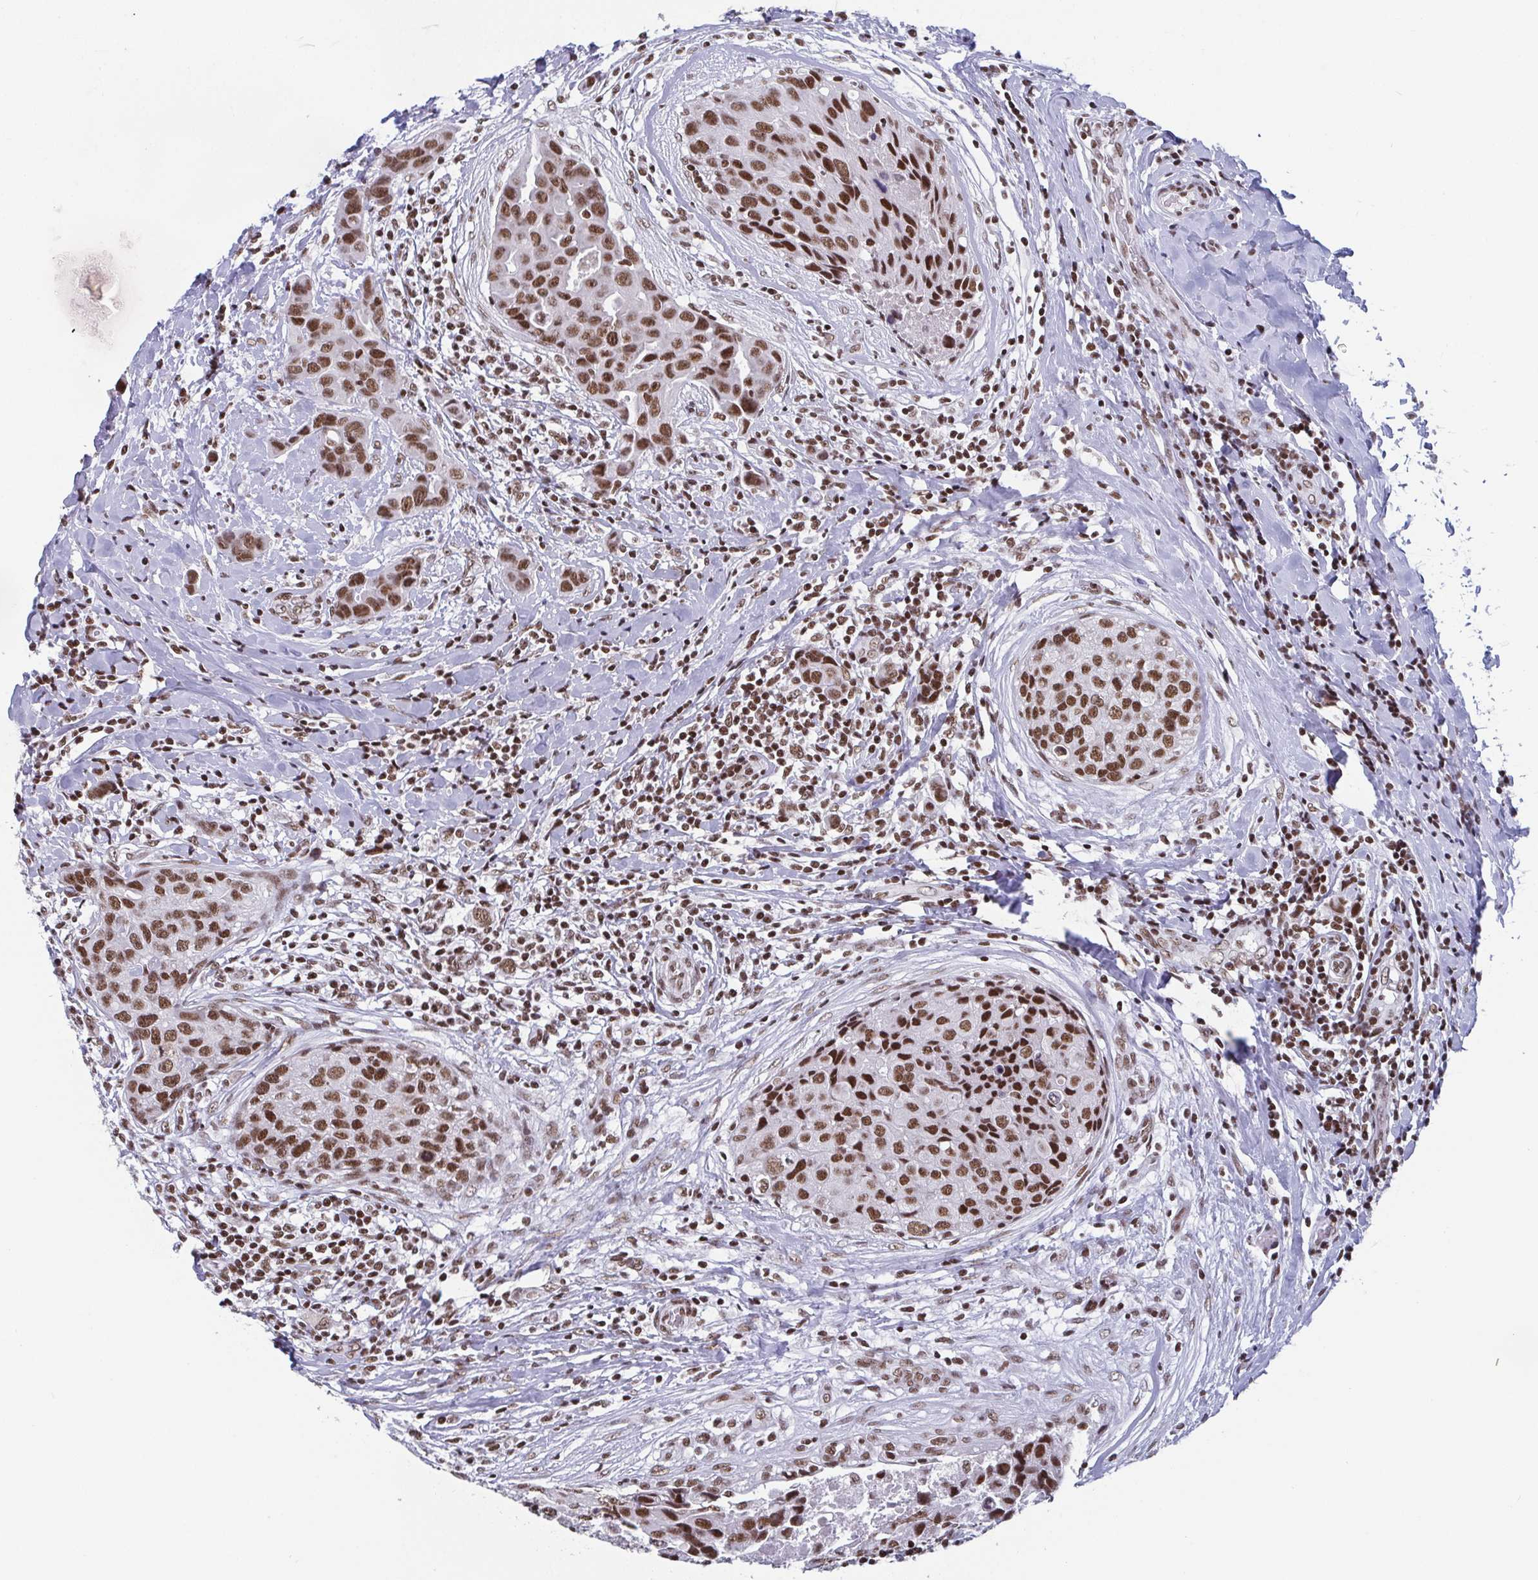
{"staining": {"intensity": "moderate", "quantity": ">75%", "location": "nuclear"}, "tissue": "breast cancer", "cell_type": "Tumor cells", "image_type": "cancer", "snomed": [{"axis": "morphology", "description": "Duct carcinoma"}, {"axis": "topography", "description": "Breast"}], "caption": "Immunohistochemistry histopathology image of human breast cancer stained for a protein (brown), which displays medium levels of moderate nuclear staining in approximately >75% of tumor cells.", "gene": "CTCF", "patient": {"sex": "female", "age": 24}}